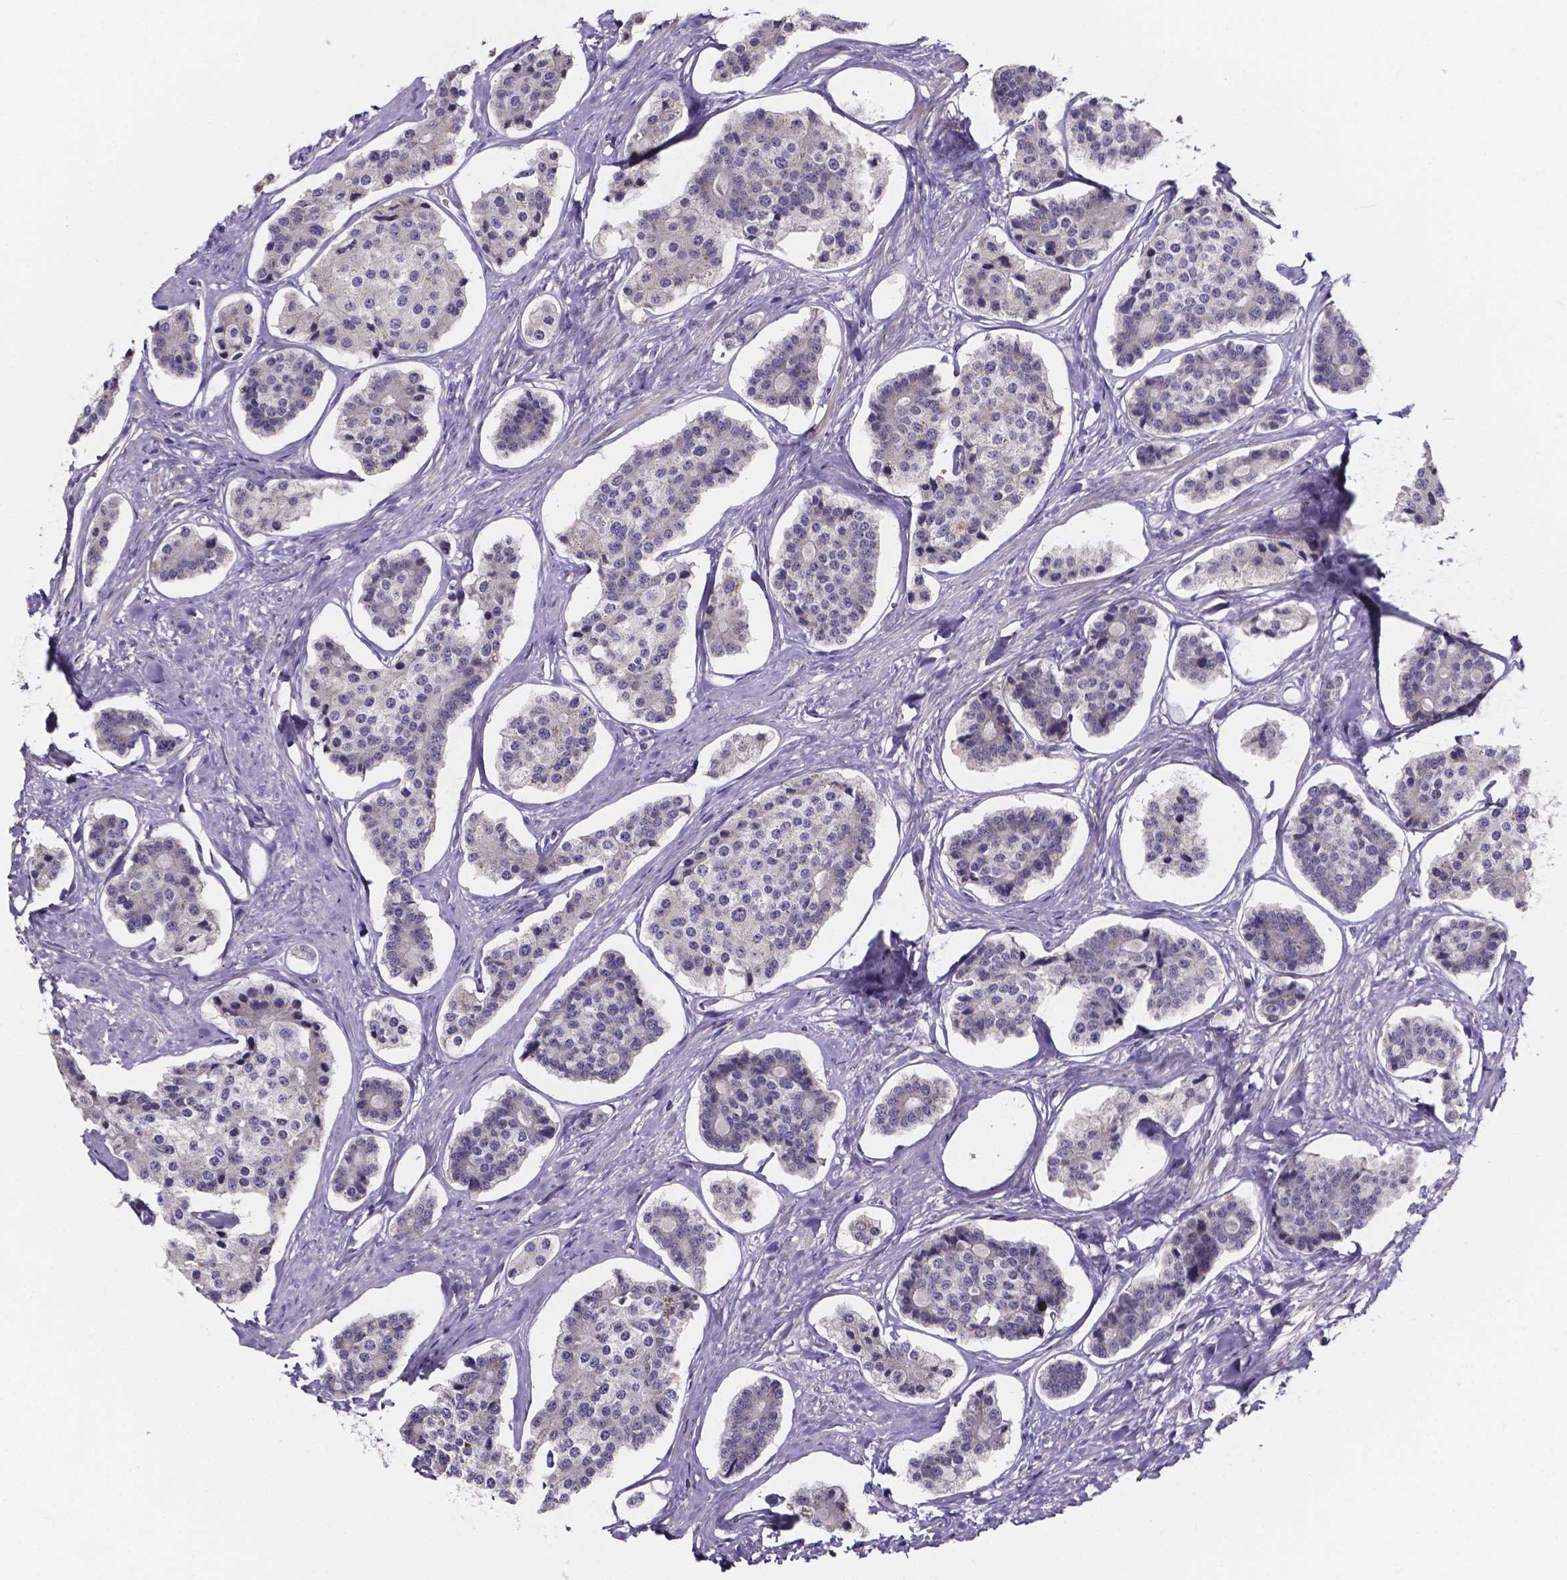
{"staining": {"intensity": "negative", "quantity": "none", "location": "none"}, "tissue": "carcinoid", "cell_type": "Tumor cells", "image_type": "cancer", "snomed": [{"axis": "morphology", "description": "Carcinoid, malignant, NOS"}, {"axis": "topography", "description": "Small intestine"}], "caption": "High power microscopy image of an immunohistochemistry (IHC) image of malignant carcinoid, revealing no significant staining in tumor cells. Brightfield microscopy of immunohistochemistry stained with DAB (3,3'-diaminobenzidine) (brown) and hematoxylin (blue), captured at high magnification.", "gene": "SPOCD1", "patient": {"sex": "female", "age": 65}}